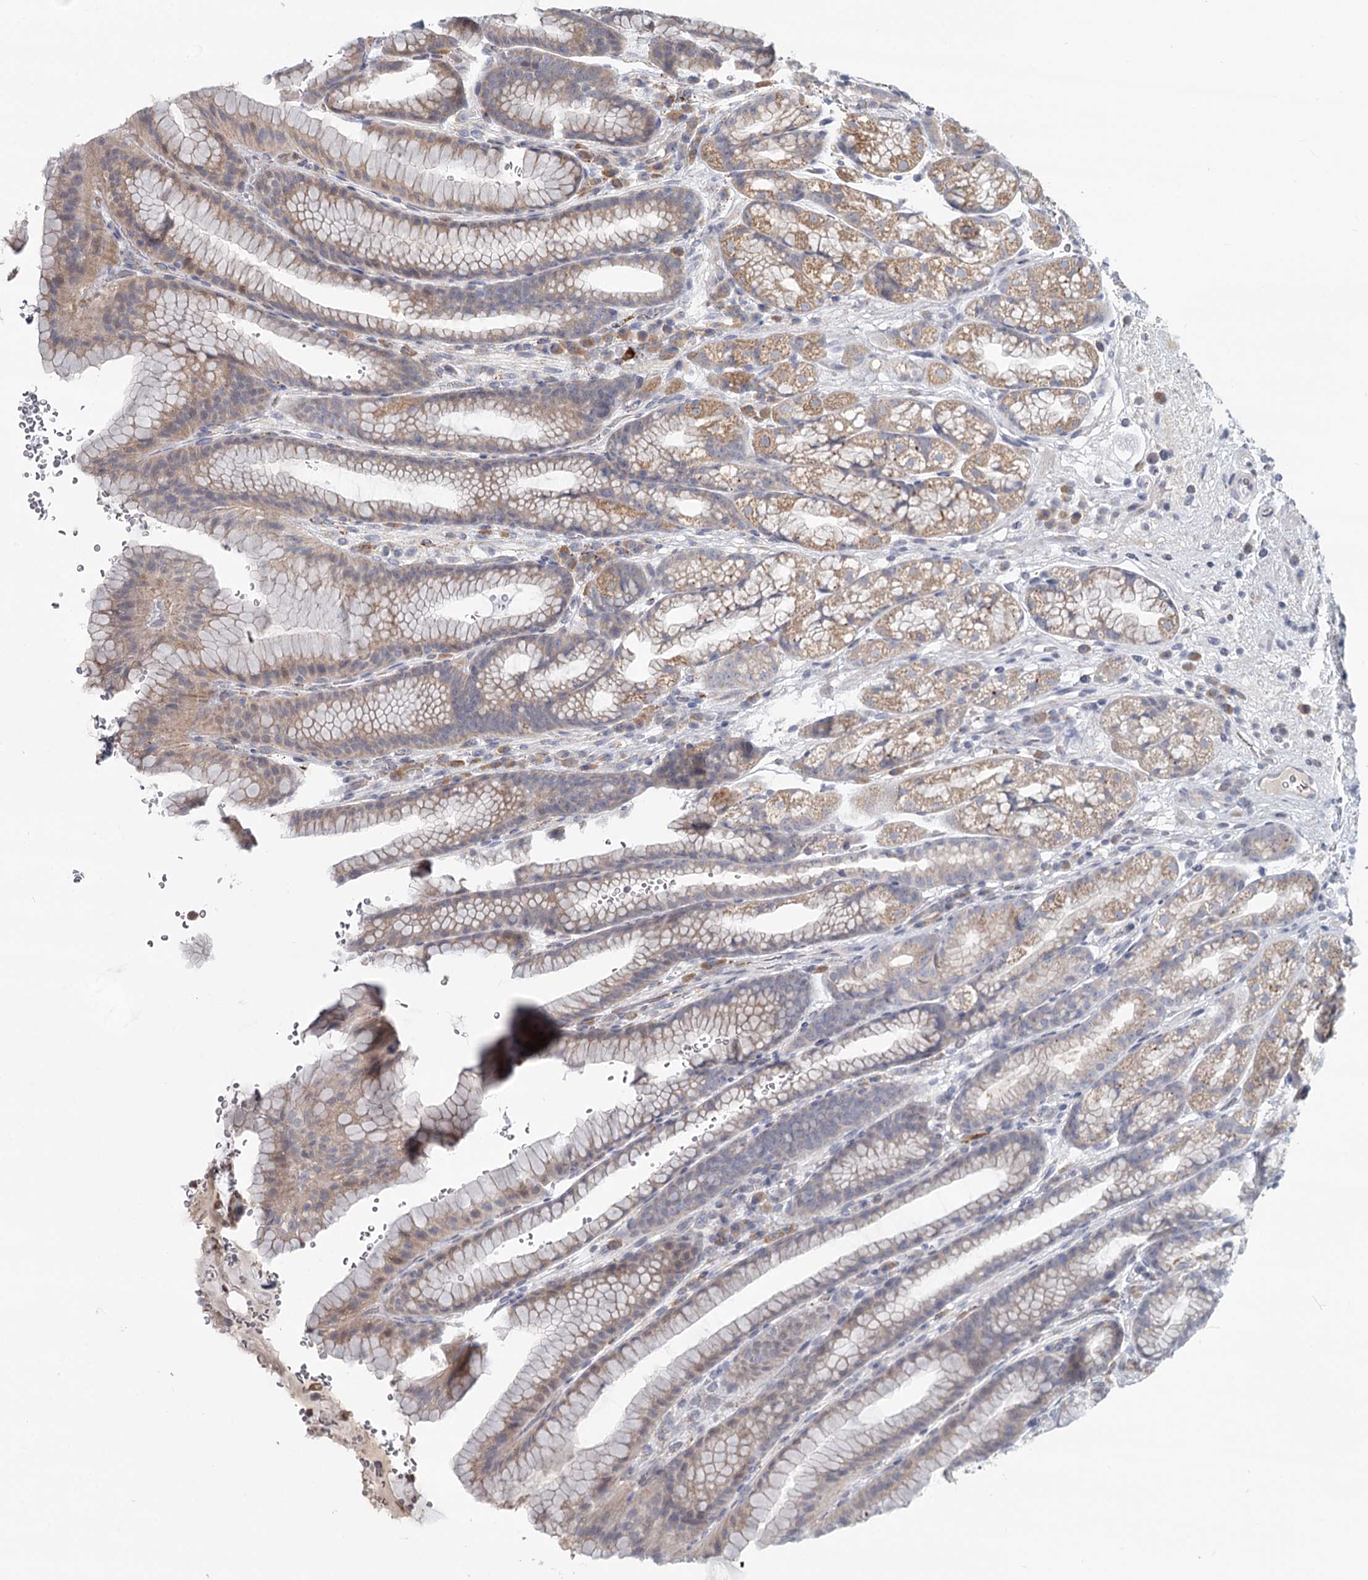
{"staining": {"intensity": "moderate", "quantity": "25%-75%", "location": "cytoplasmic/membranous"}, "tissue": "stomach", "cell_type": "Glandular cells", "image_type": "normal", "snomed": [{"axis": "morphology", "description": "Normal tissue, NOS"}, {"axis": "morphology", "description": "Adenocarcinoma, NOS"}, {"axis": "topography", "description": "Stomach"}], "caption": "Immunohistochemistry of benign stomach shows medium levels of moderate cytoplasmic/membranous staining in about 25%-75% of glandular cells.", "gene": "CDC123", "patient": {"sex": "male", "age": 57}}